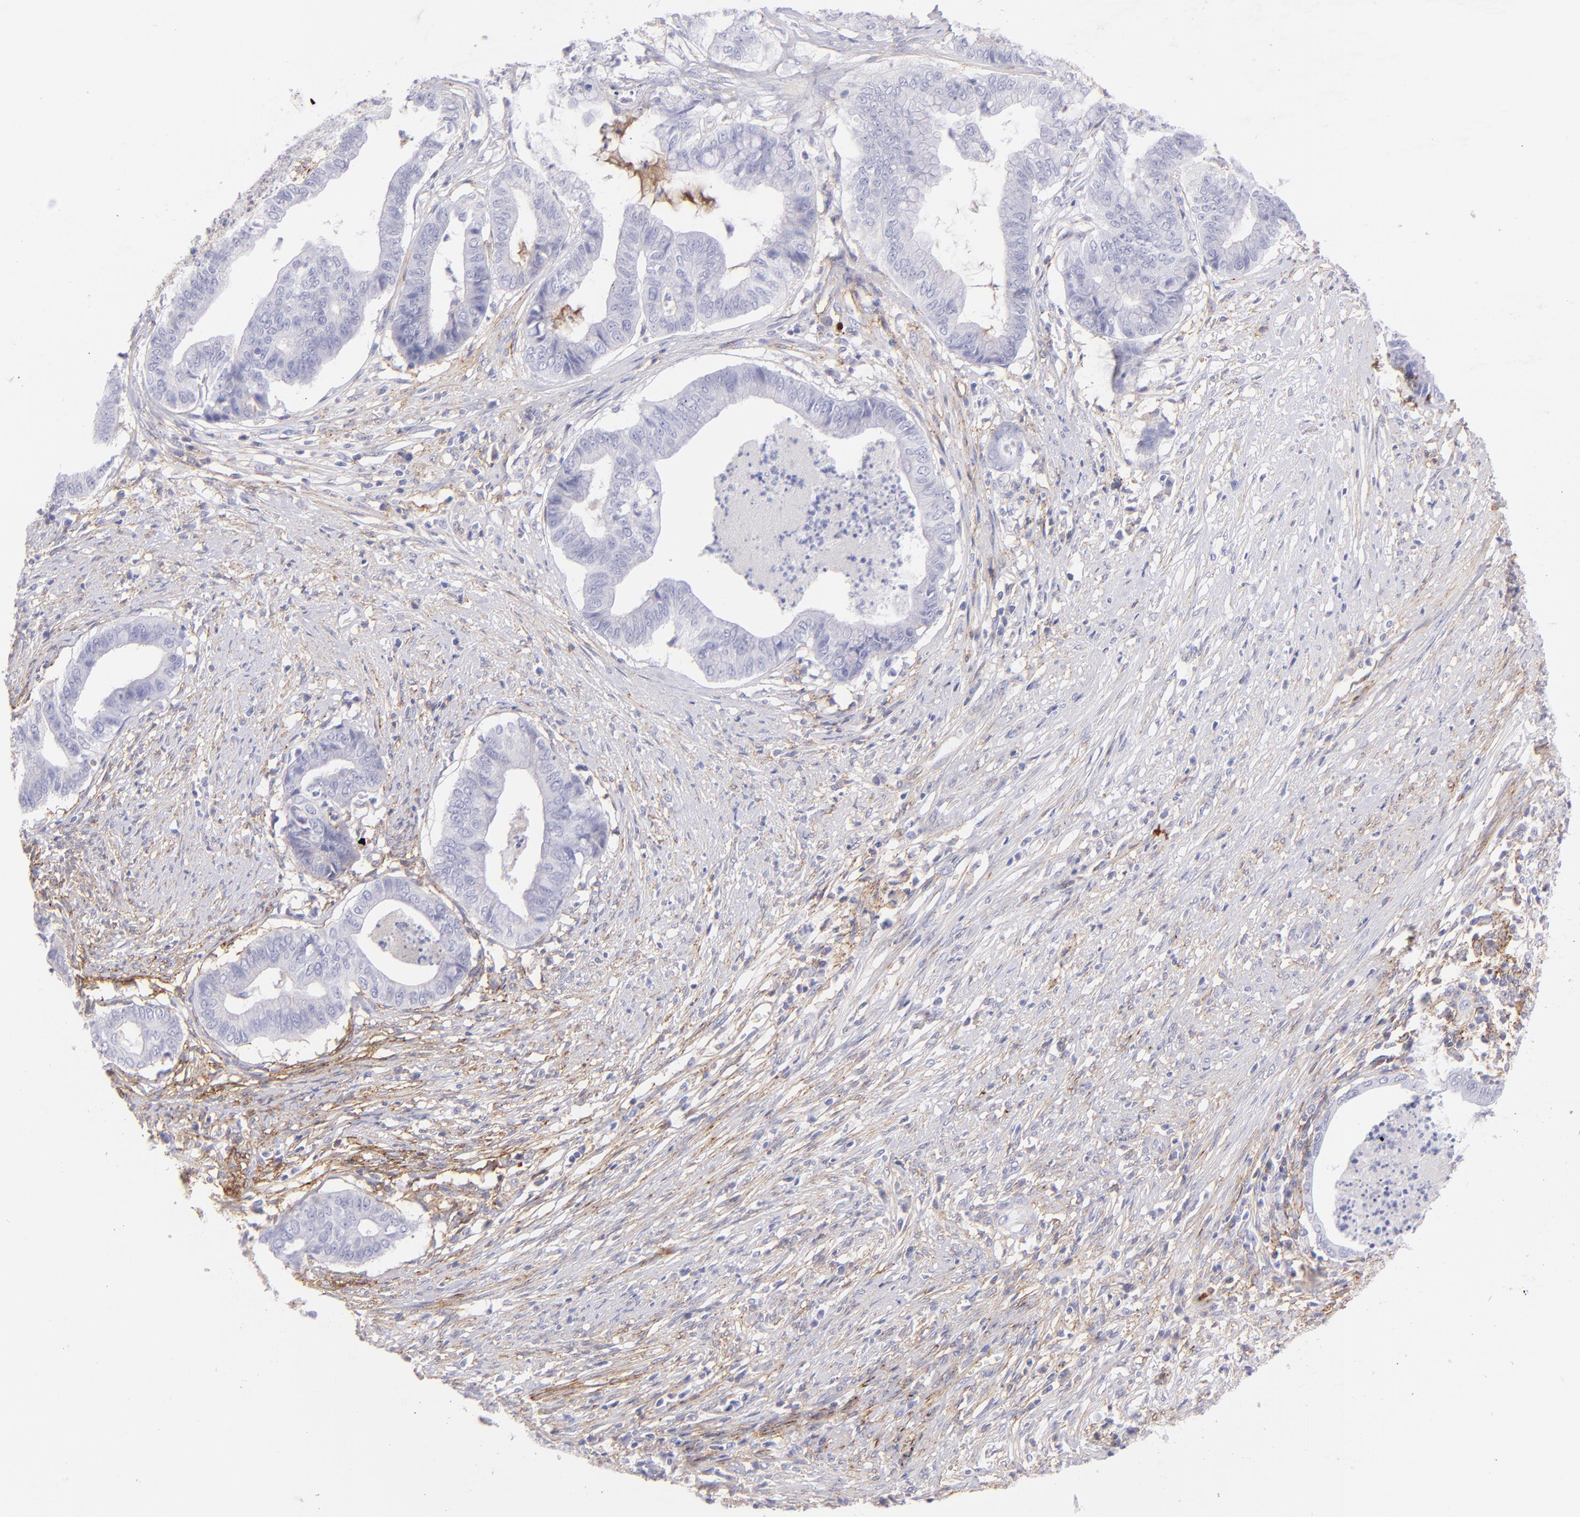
{"staining": {"intensity": "negative", "quantity": "none", "location": "none"}, "tissue": "endometrial cancer", "cell_type": "Tumor cells", "image_type": "cancer", "snomed": [{"axis": "morphology", "description": "Necrosis, NOS"}, {"axis": "morphology", "description": "Adenocarcinoma, NOS"}, {"axis": "topography", "description": "Endometrium"}], "caption": "There is no significant positivity in tumor cells of endometrial cancer.", "gene": "CD81", "patient": {"sex": "female", "age": 79}}